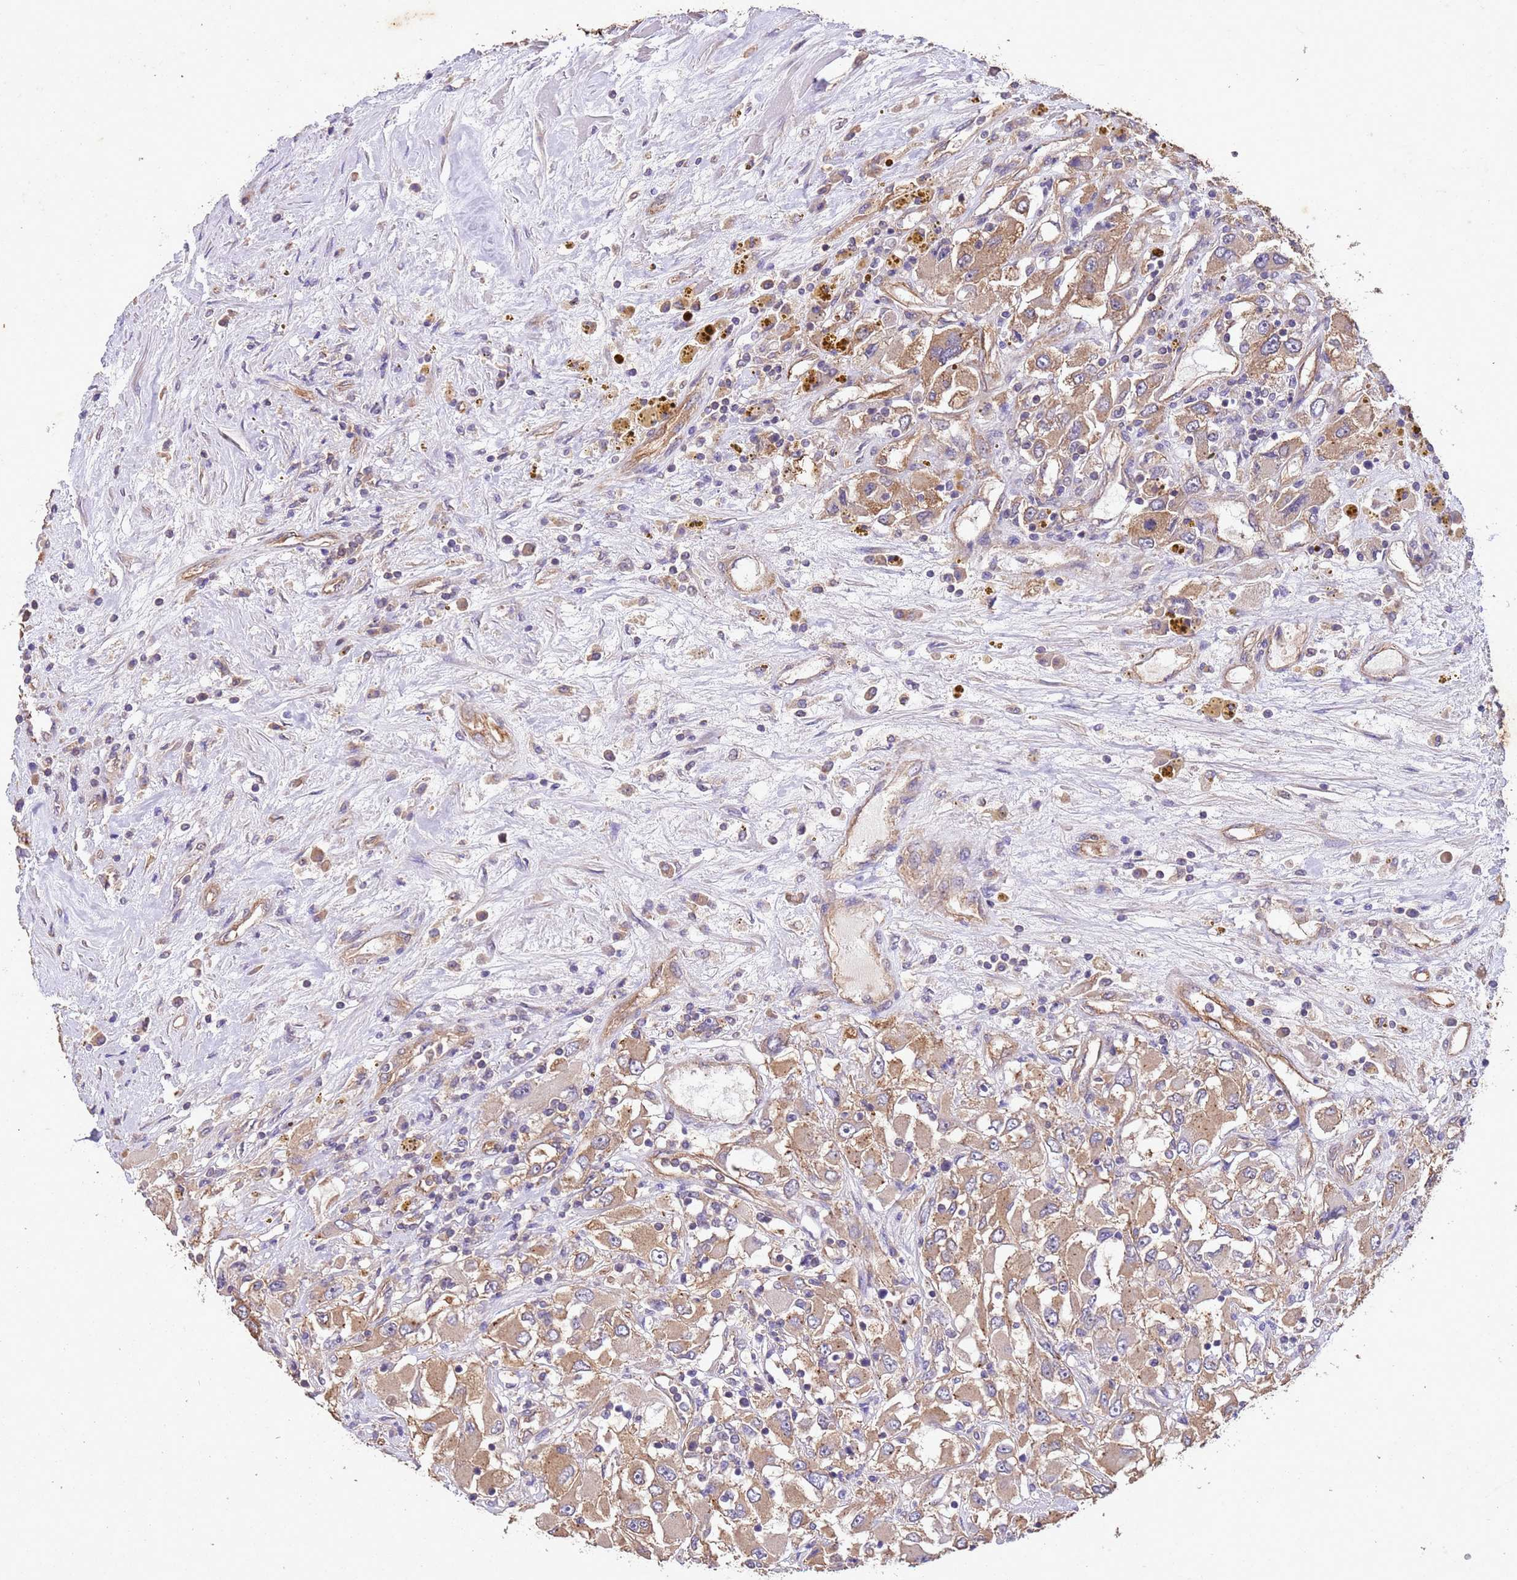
{"staining": {"intensity": "moderate", "quantity": ">75%", "location": "cytoplasmic/membranous"}, "tissue": "renal cancer", "cell_type": "Tumor cells", "image_type": "cancer", "snomed": [{"axis": "morphology", "description": "Adenocarcinoma, NOS"}, {"axis": "topography", "description": "Kidney"}], "caption": "There is medium levels of moderate cytoplasmic/membranous positivity in tumor cells of adenocarcinoma (renal), as demonstrated by immunohistochemical staining (brown color).", "gene": "MTX3", "patient": {"sex": "female", "age": 52}}